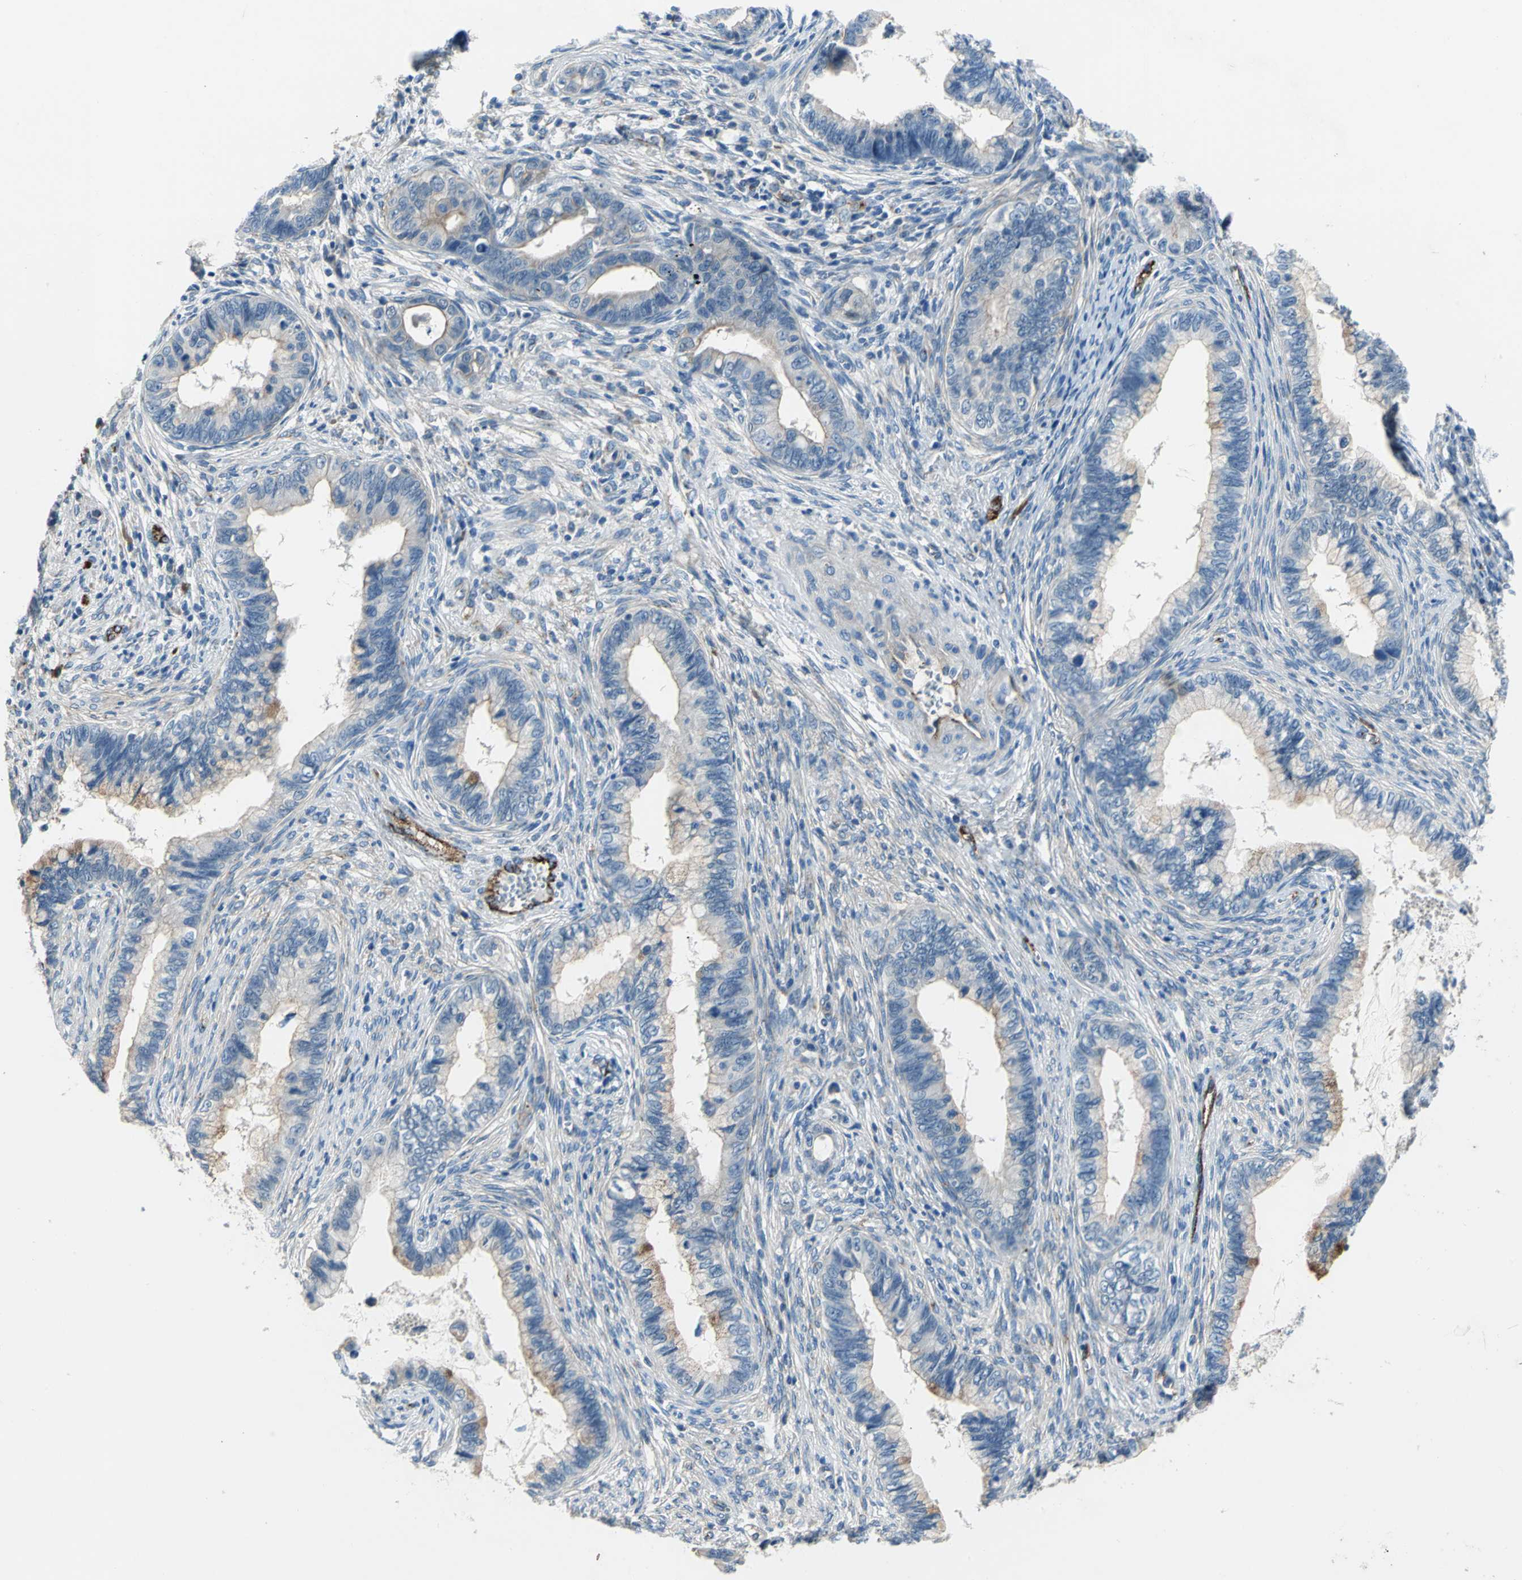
{"staining": {"intensity": "moderate", "quantity": "25%-75%", "location": "cytoplasmic/membranous"}, "tissue": "cervical cancer", "cell_type": "Tumor cells", "image_type": "cancer", "snomed": [{"axis": "morphology", "description": "Adenocarcinoma, NOS"}, {"axis": "topography", "description": "Cervix"}], "caption": "Protein expression analysis of human adenocarcinoma (cervical) reveals moderate cytoplasmic/membranous expression in about 25%-75% of tumor cells. The staining was performed using DAB, with brown indicating positive protein expression. Nuclei are stained blue with hematoxylin.", "gene": "SELP", "patient": {"sex": "female", "age": 44}}